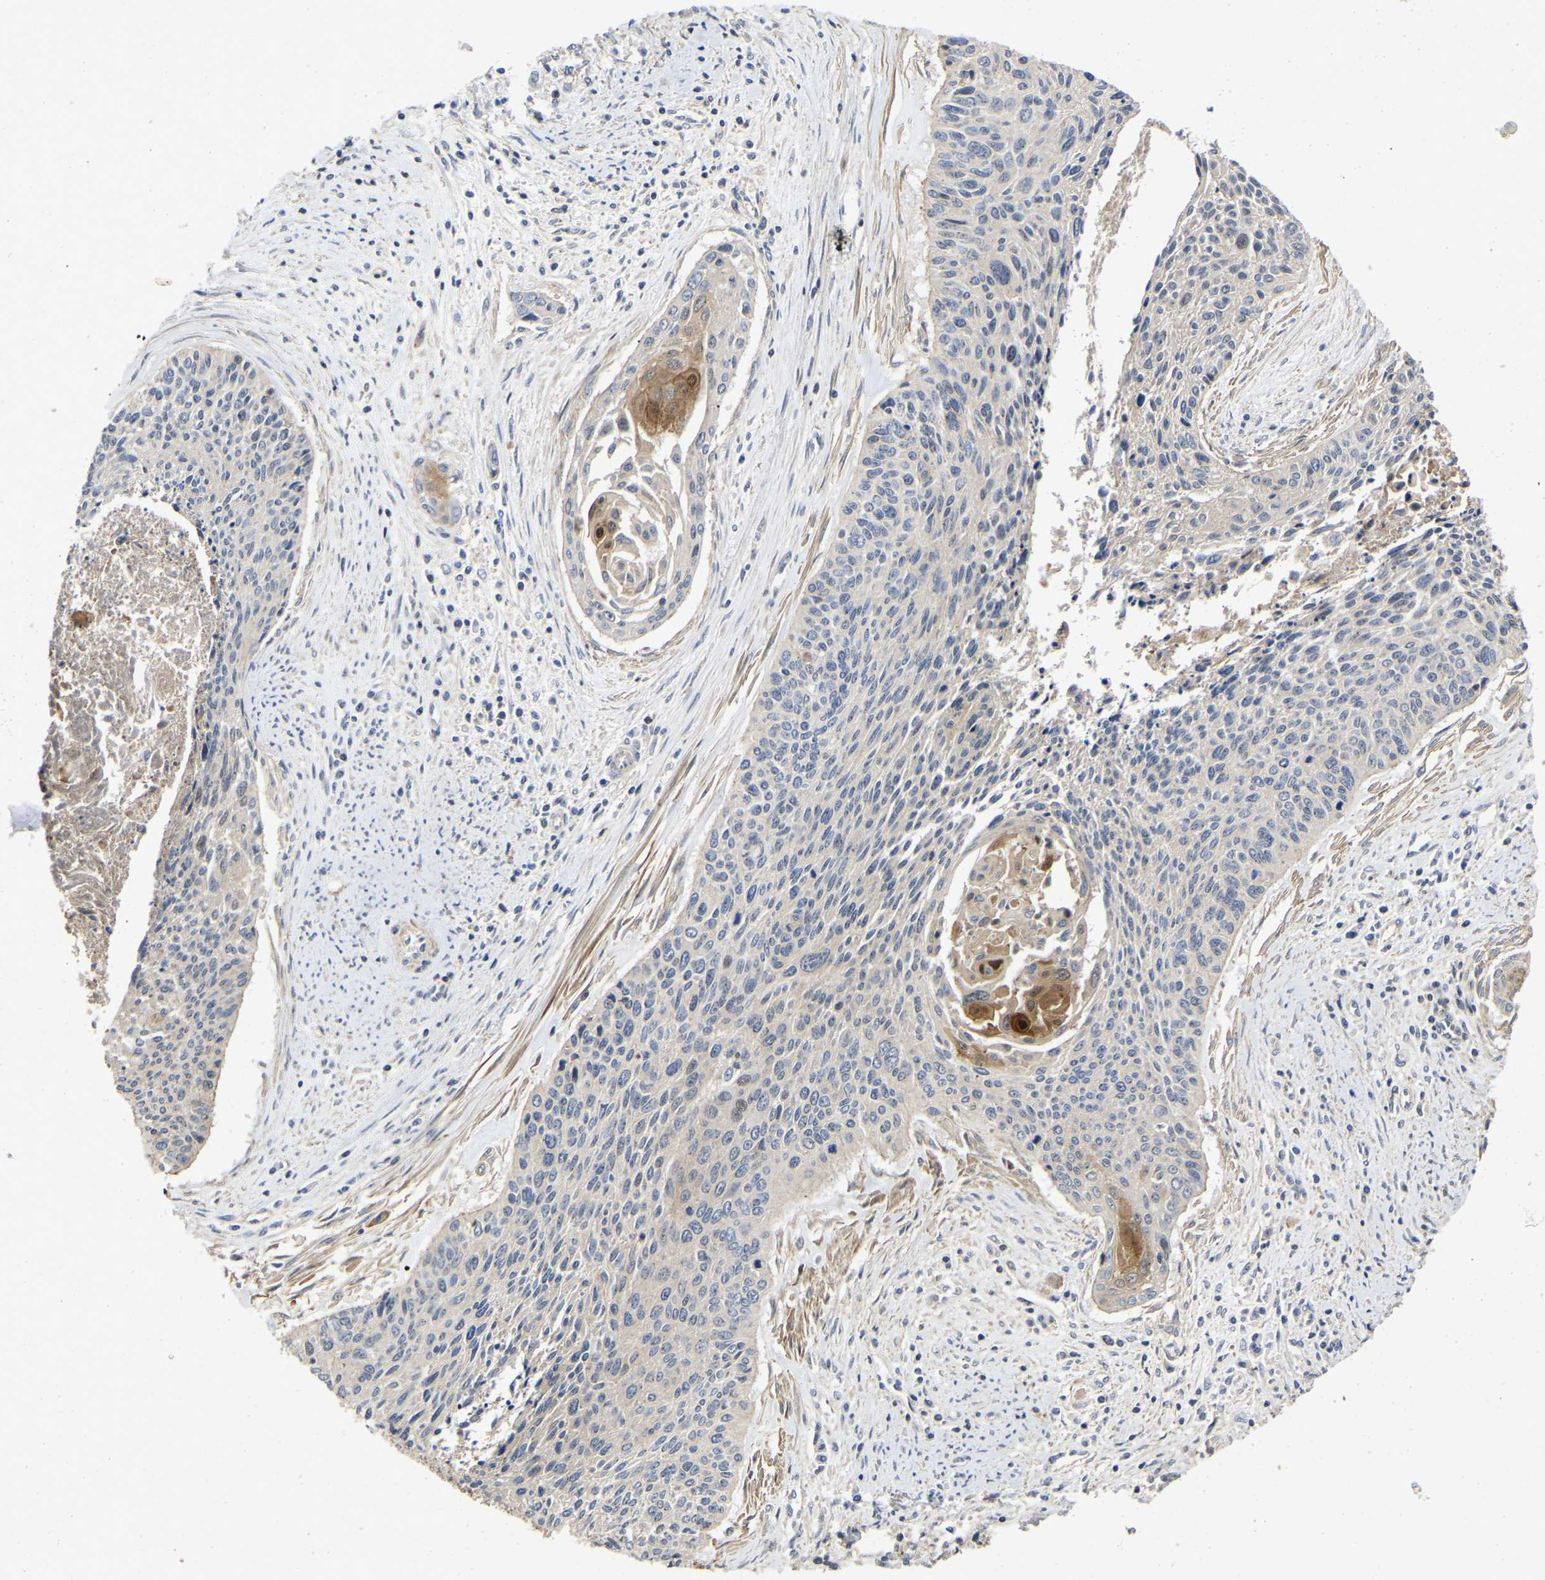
{"staining": {"intensity": "negative", "quantity": "none", "location": "none"}, "tissue": "cervical cancer", "cell_type": "Tumor cells", "image_type": "cancer", "snomed": [{"axis": "morphology", "description": "Squamous cell carcinoma, NOS"}, {"axis": "topography", "description": "Cervix"}], "caption": "Immunohistochemistry image of human cervical squamous cell carcinoma stained for a protein (brown), which demonstrates no expression in tumor cells. (DAB (3,3'-diaminobenzidine) IHC, high magnification).", "gene": "PRDM14", "patient": {"sex": "female", "age": 55}}